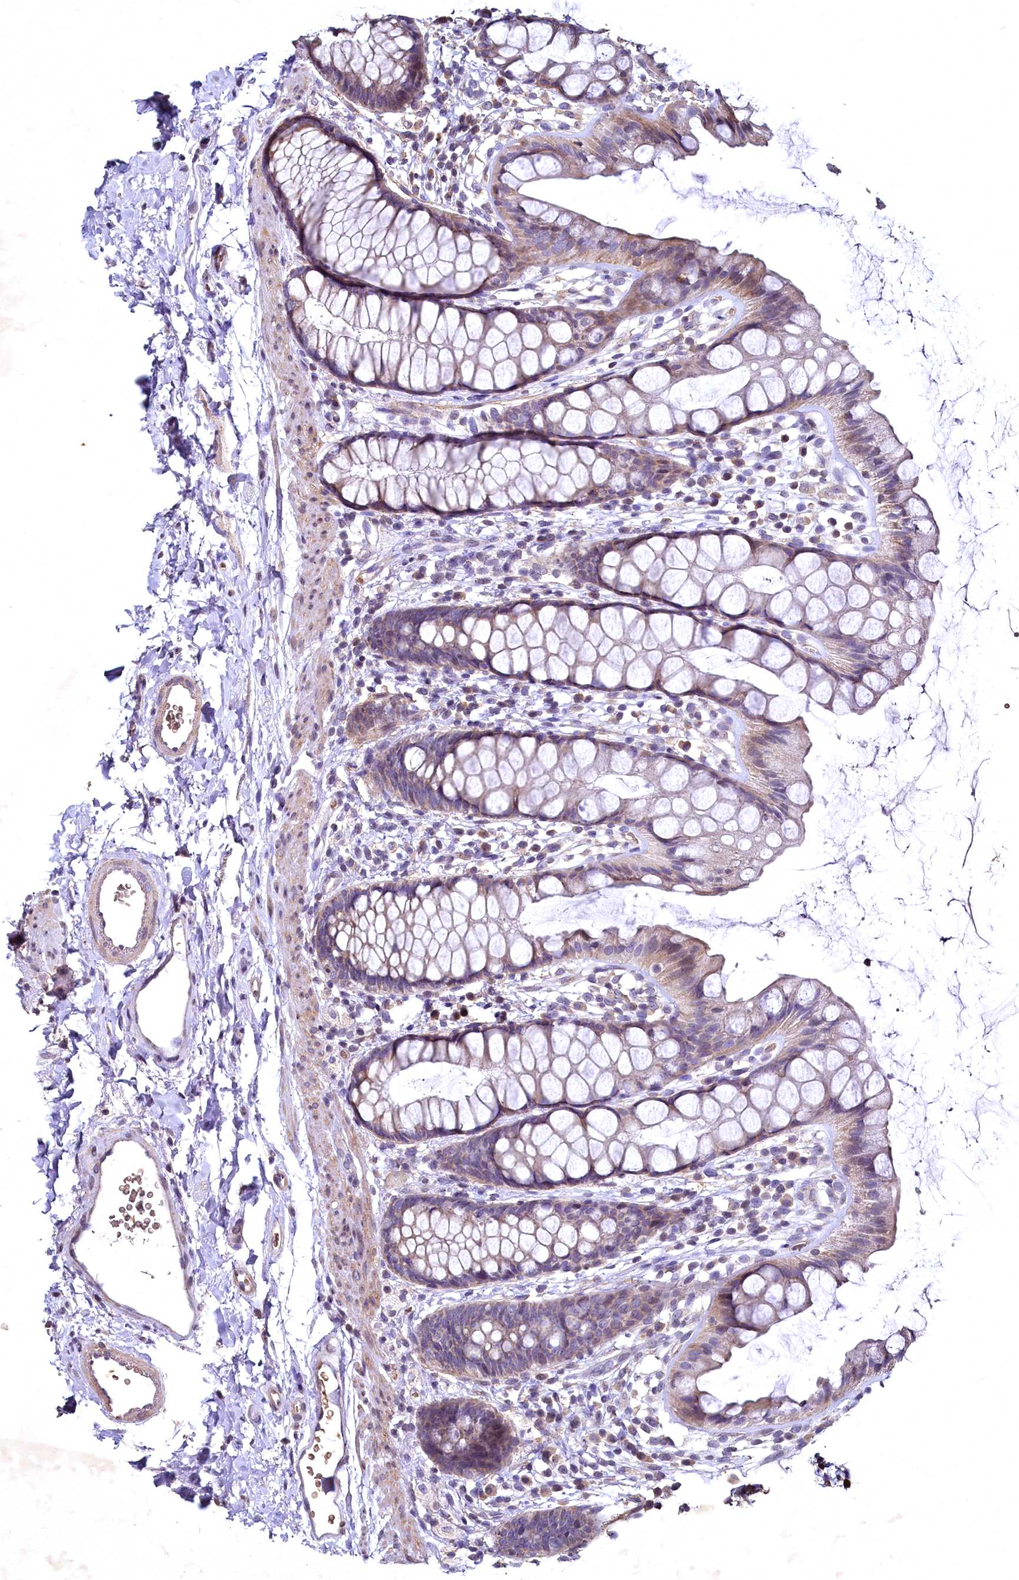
{"staining": {"intensity": "weak", "quantity": "25%-75%", "location": "cytoplasmic/membranous"}, "tissue": "rectum", "cell_type": "Glandular cells", "image_type": "normal", "snomed": [{"axis": "morphology", "description": "Normal tissue, NOS"}, {"axis": "topography", "description": "Rectum"}], "caption": "A micrograph of rectum stained for a protein demonstrates weak cytoplasmic/membranous brown staining in glandular cells.", "gene": "SPTA1", "patient": {"sex": "female", "age": 65}}